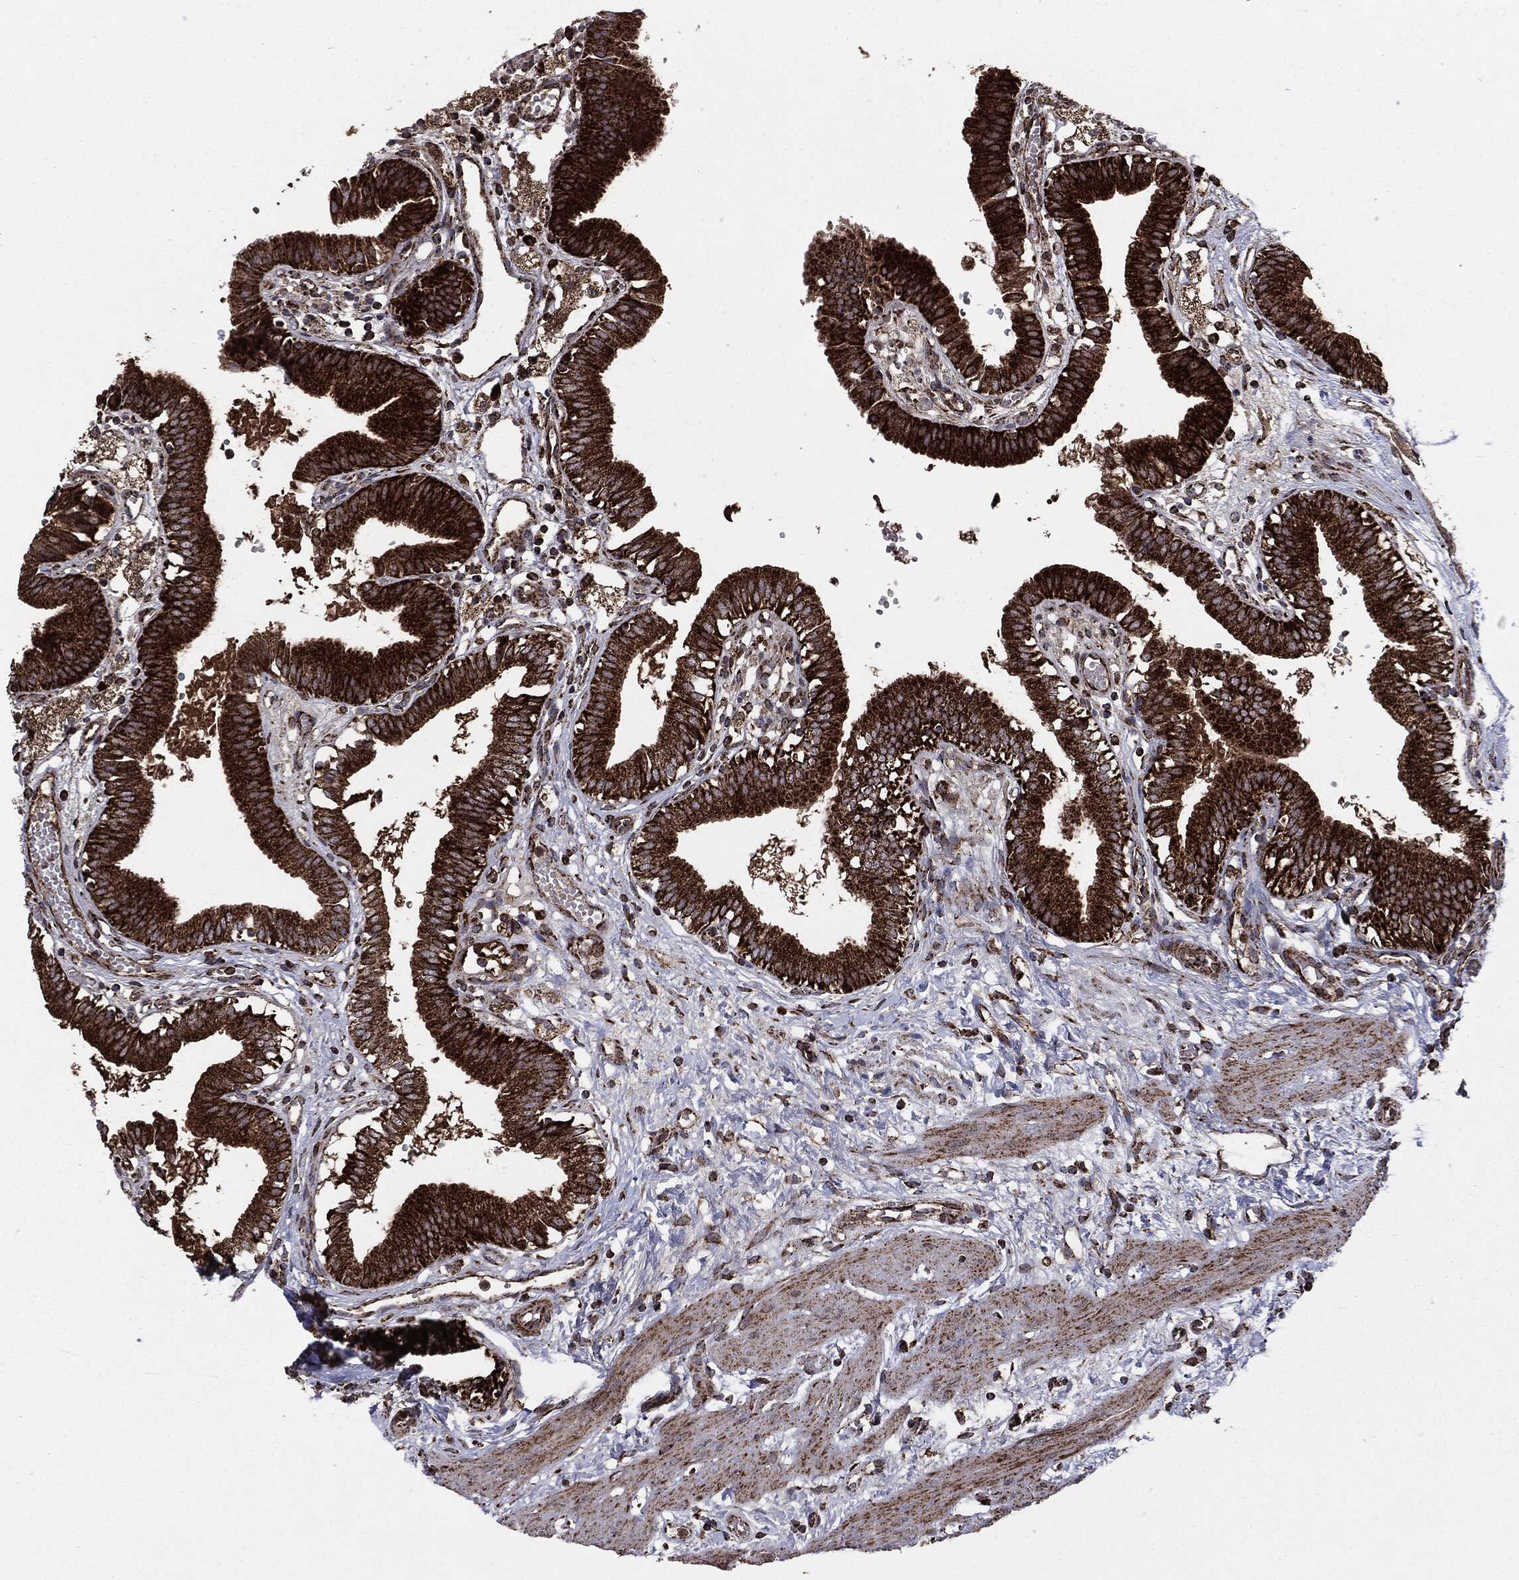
{"staining": {"intensity": "strong", "quantity": ">75%", "location": "cytoplasmic/membranous"}, "tissue": "gallbladder", "cell_type": "Glandular cells", "image_type": "normal", "snomed": [{"axis": "morphology", "description": "Normal tissue, NOS"}, {"axis": "topography", "description": "Gallbladder"}], "caption": "Immunohistochemistry (IHC) micrograph of normal human gallbladder stained for a protein (brown), which shows high levels of strong cytoplasmic/membranous staining in about >75% of glandular cells.", "gene": "MAP2K1", "patient": {"sex": "female", "age": 24}}